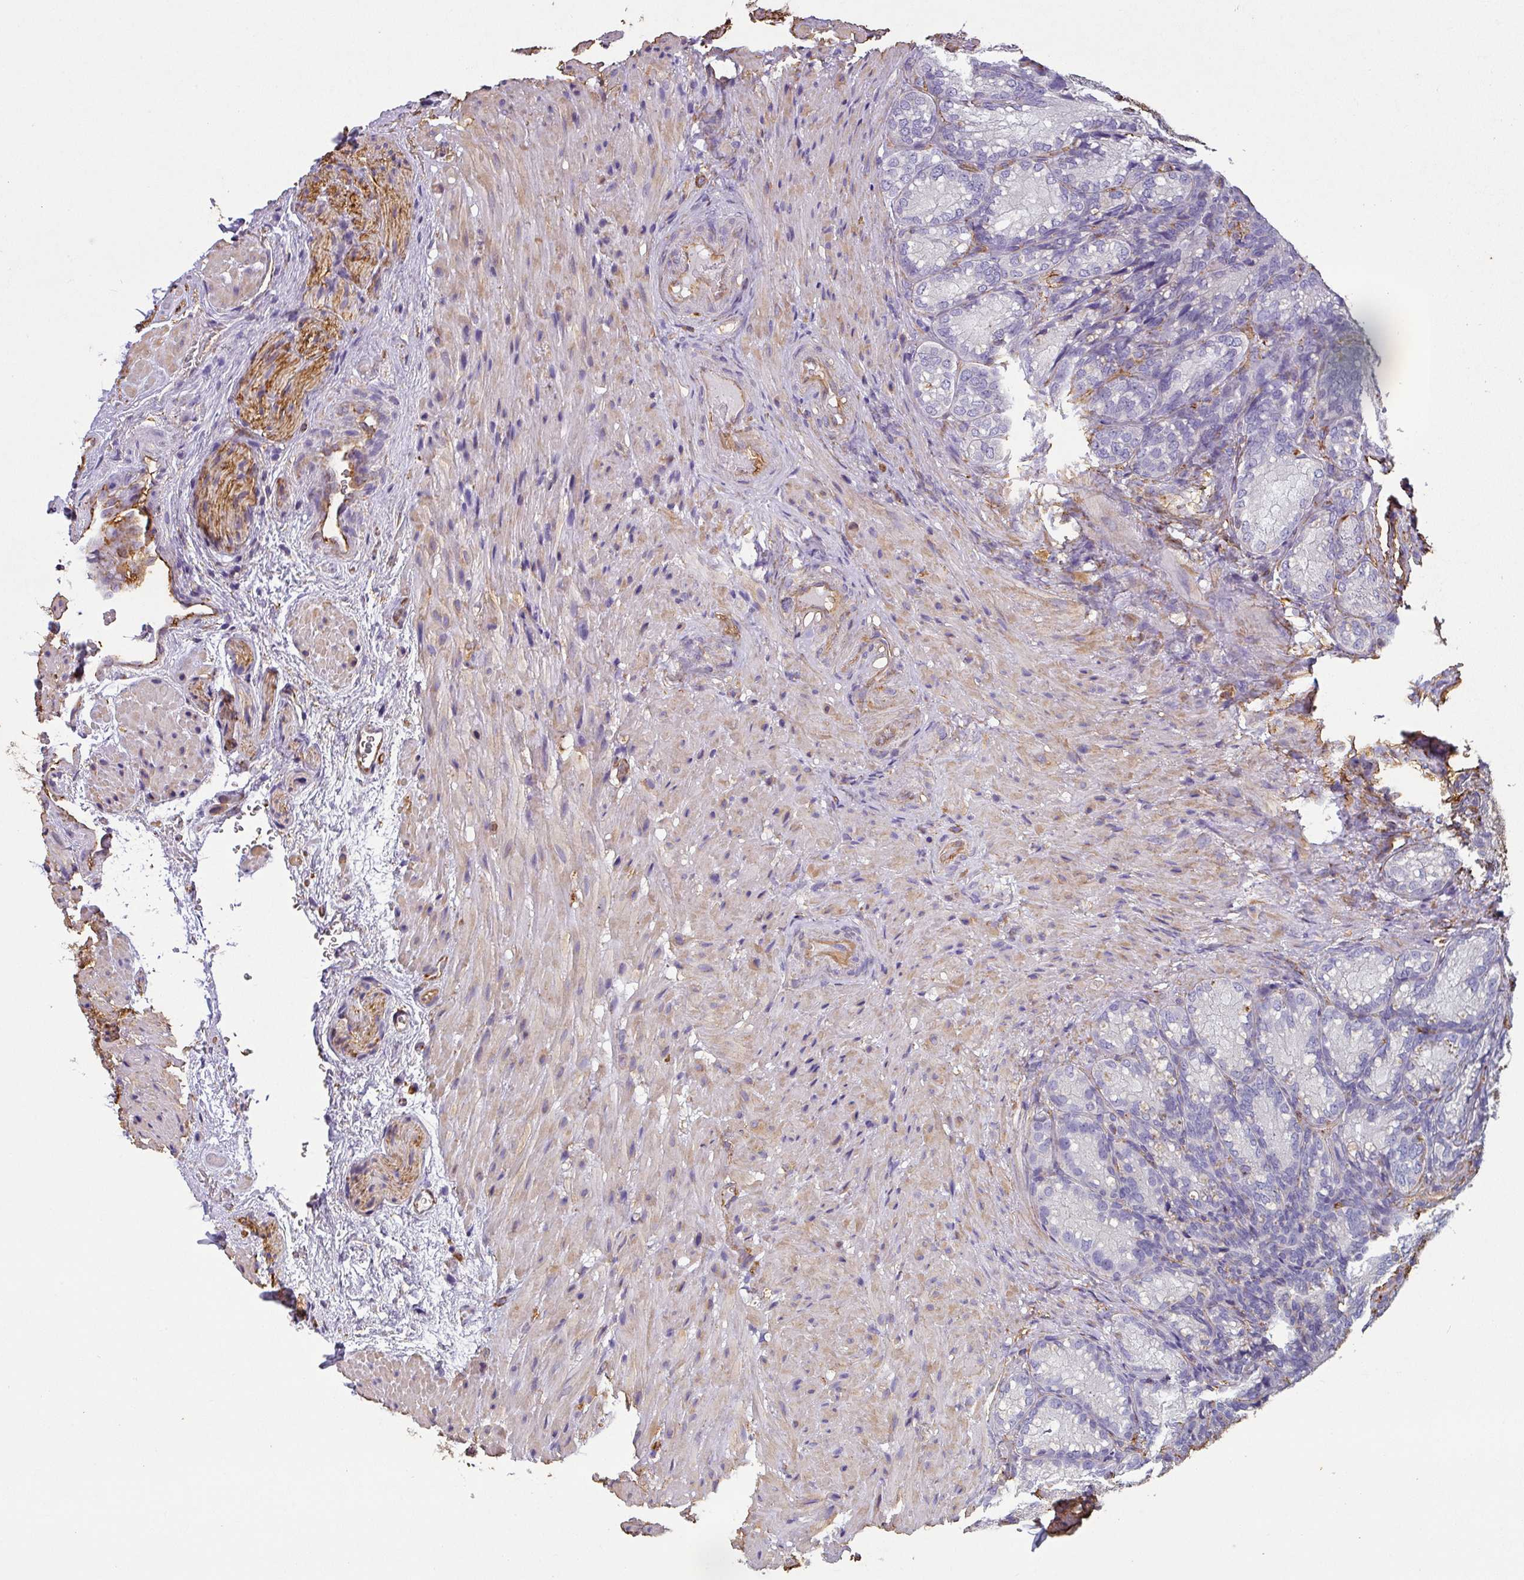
{"staining": {"intensity": "negative", "quantity": "none", "location": "none"}, "tissue": "seminal vesicle", "cell_type": "Glandular cells", "image_type": "normal", "snomed": [{"axis": "morphology", "description": "Normal tissue, NOS"}, {"axis": "topography", "description": "Seminal veicle"}], "caption": "High power microscopy histopathology image of an immunohistochemistry (IHC) histopathology image of normal seminal vesicle, revealing no significant expression in glandular cells. Nuclei are stained in blue.", "gene": "ZNF280C", "patient": {"sex": "male", "age": 58}}